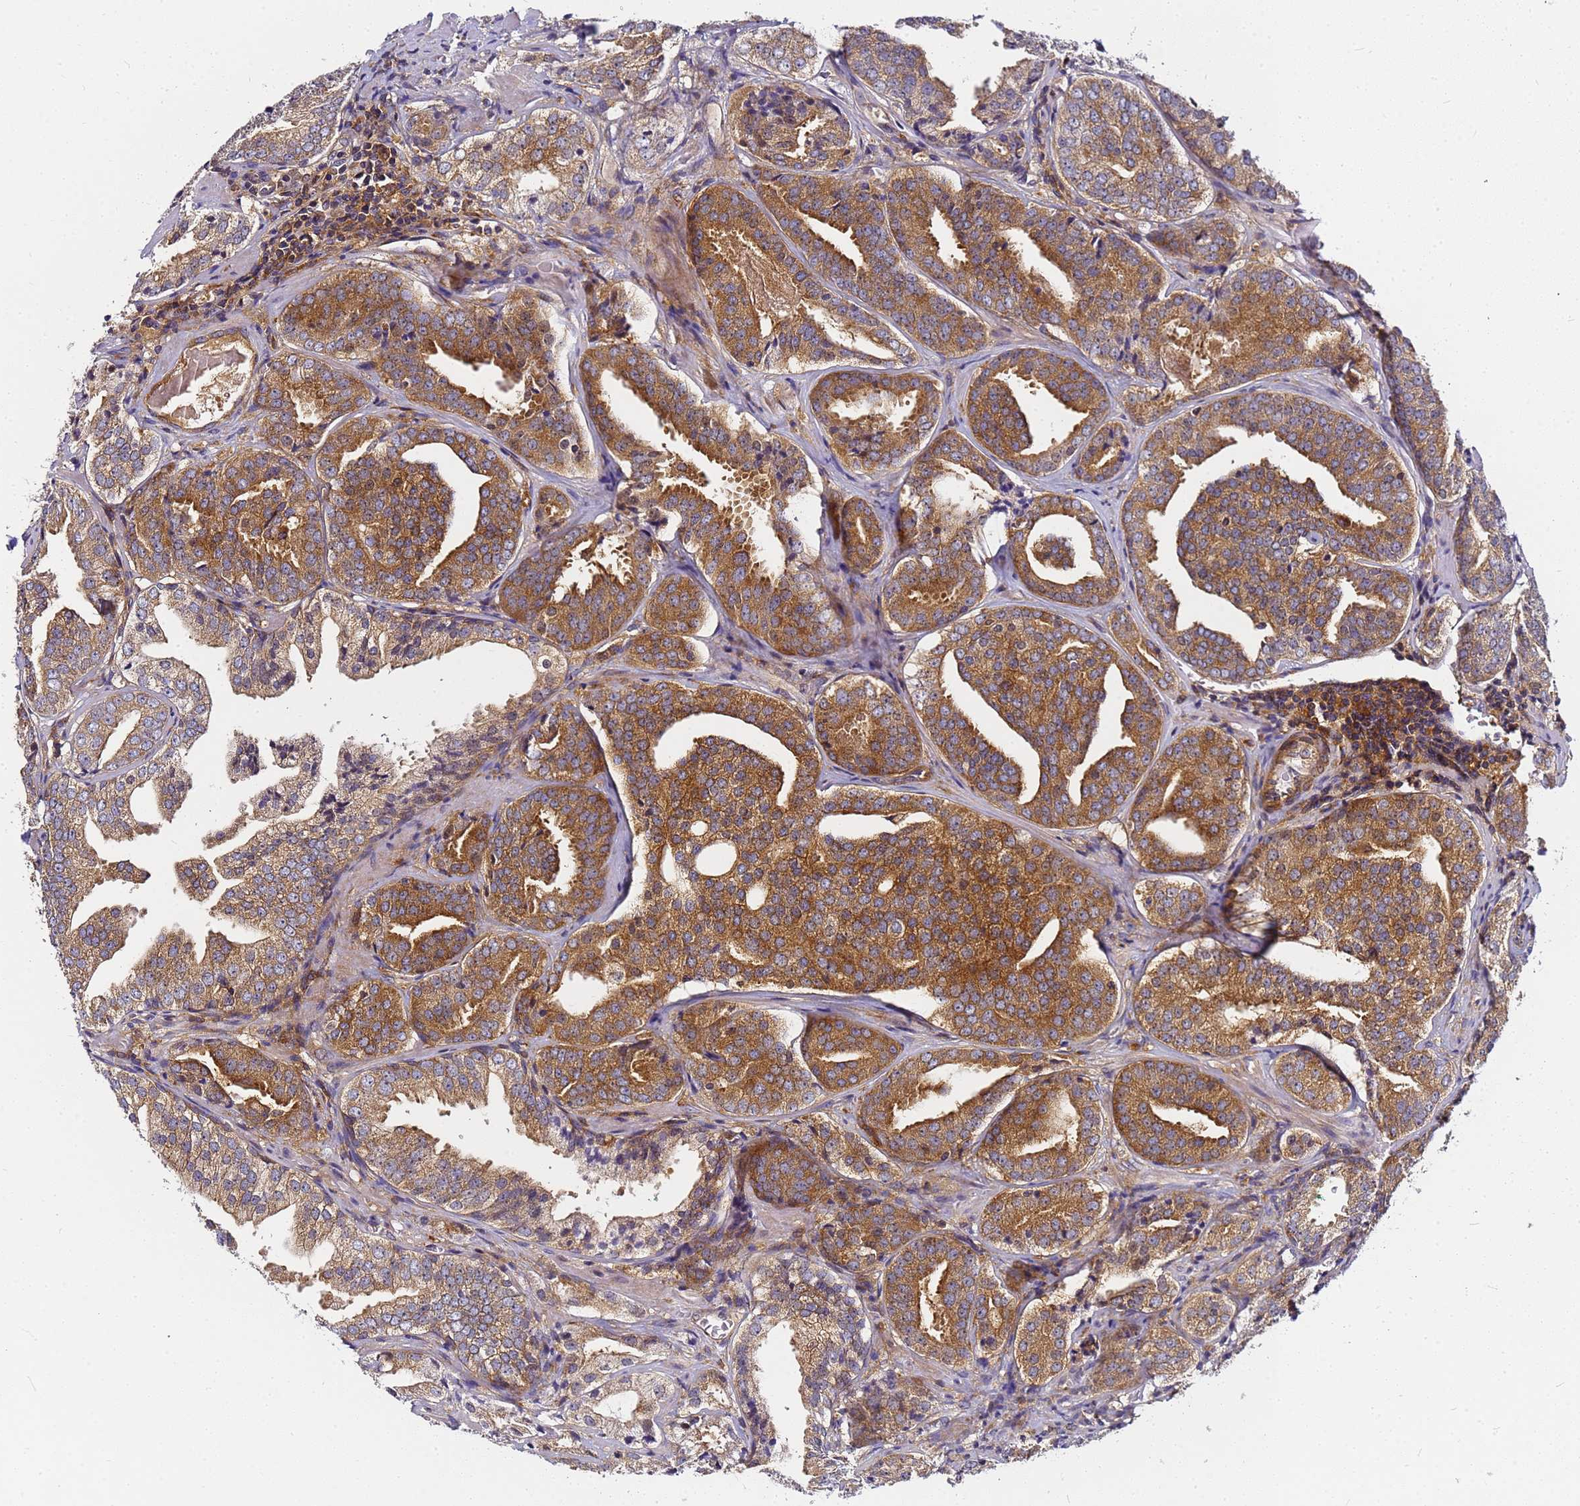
{"staining": {"intensity": "moderate", "quantity": ">75%", "location": "cytoplasmic/membranous"}, "tissue": "prostate cancer", "cell_type": "Tumor cells", "image_type": "cancer", "snomed": [{"axis": "morphology", "description": "Adenocarcinoma, Low grade"}, {"axis": "topography", "description": "Prostate"}], "caption": "DAB (3,3'-diaminobenzidine) immunohistochemical staining of human low-grade adenocarcinoma (prostate) shows moderate cytoplasmic/membranous protein positivity in approximately >75% of tumor cells. Ihc stains the protein of interest in brown and the nuclei are stained blue.", "gene": "CHM", "patient": {"sex": "male", "age": 60}}